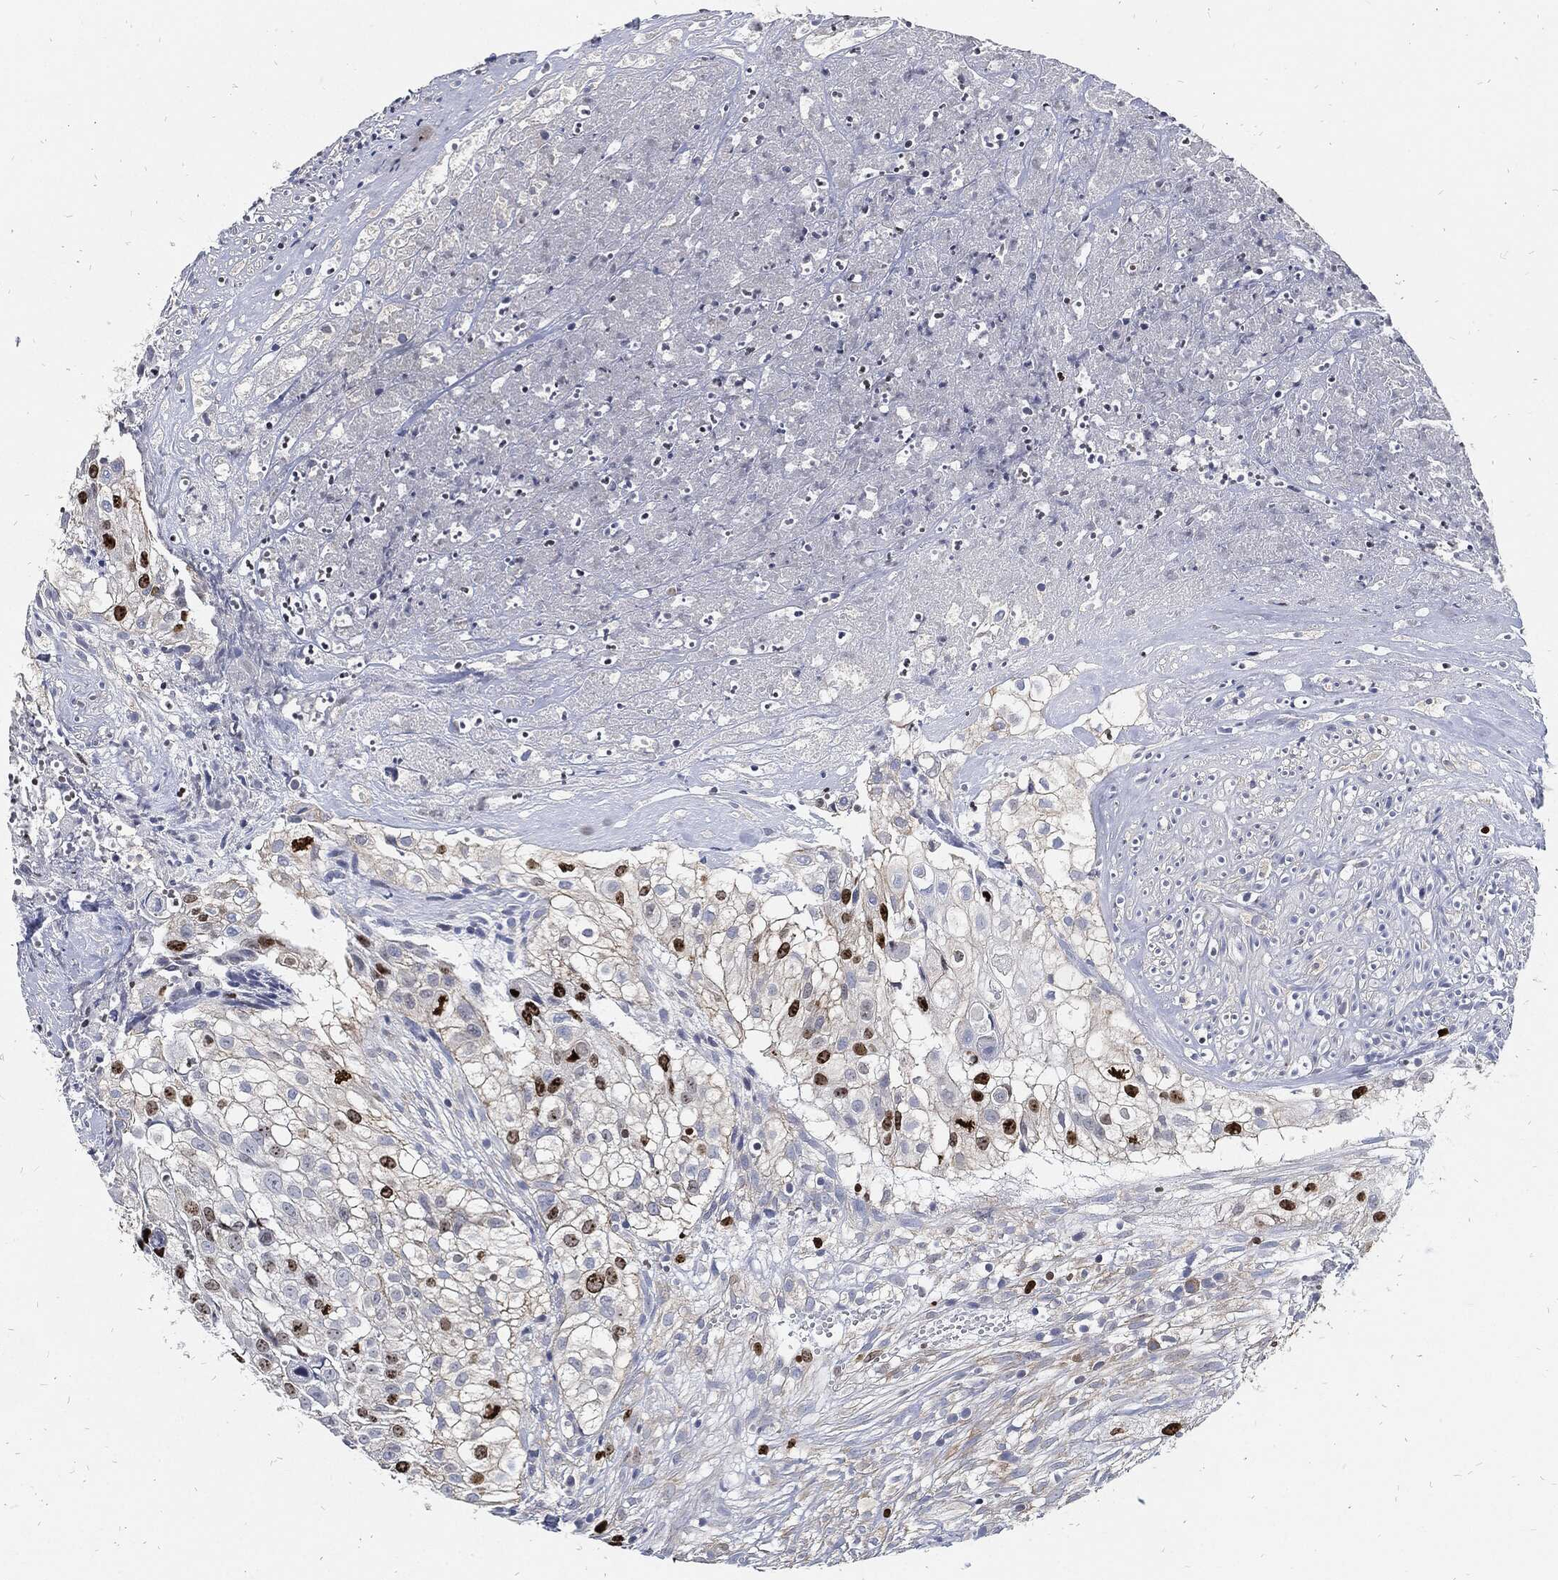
{"staining": {"intensity": "strong", "quantity": "<25%", "location": "nuclear"}, "tissue": "urothelial cancer", "cell_type": "Tumor cells", "image_type": "cancer", "snomed": [{"axis": "morphology", "description": "Urothelial carcinoma, High grade"}, {"axis": "topography", "description": "Urinary bladder"}], "caption": "Urothelial cancer stained with a brown dye reveals strong nuclear positive expression in about <25% of tumor cells.", "gene": "MKI67", "patient": {"sex": "female", "age": 79}}